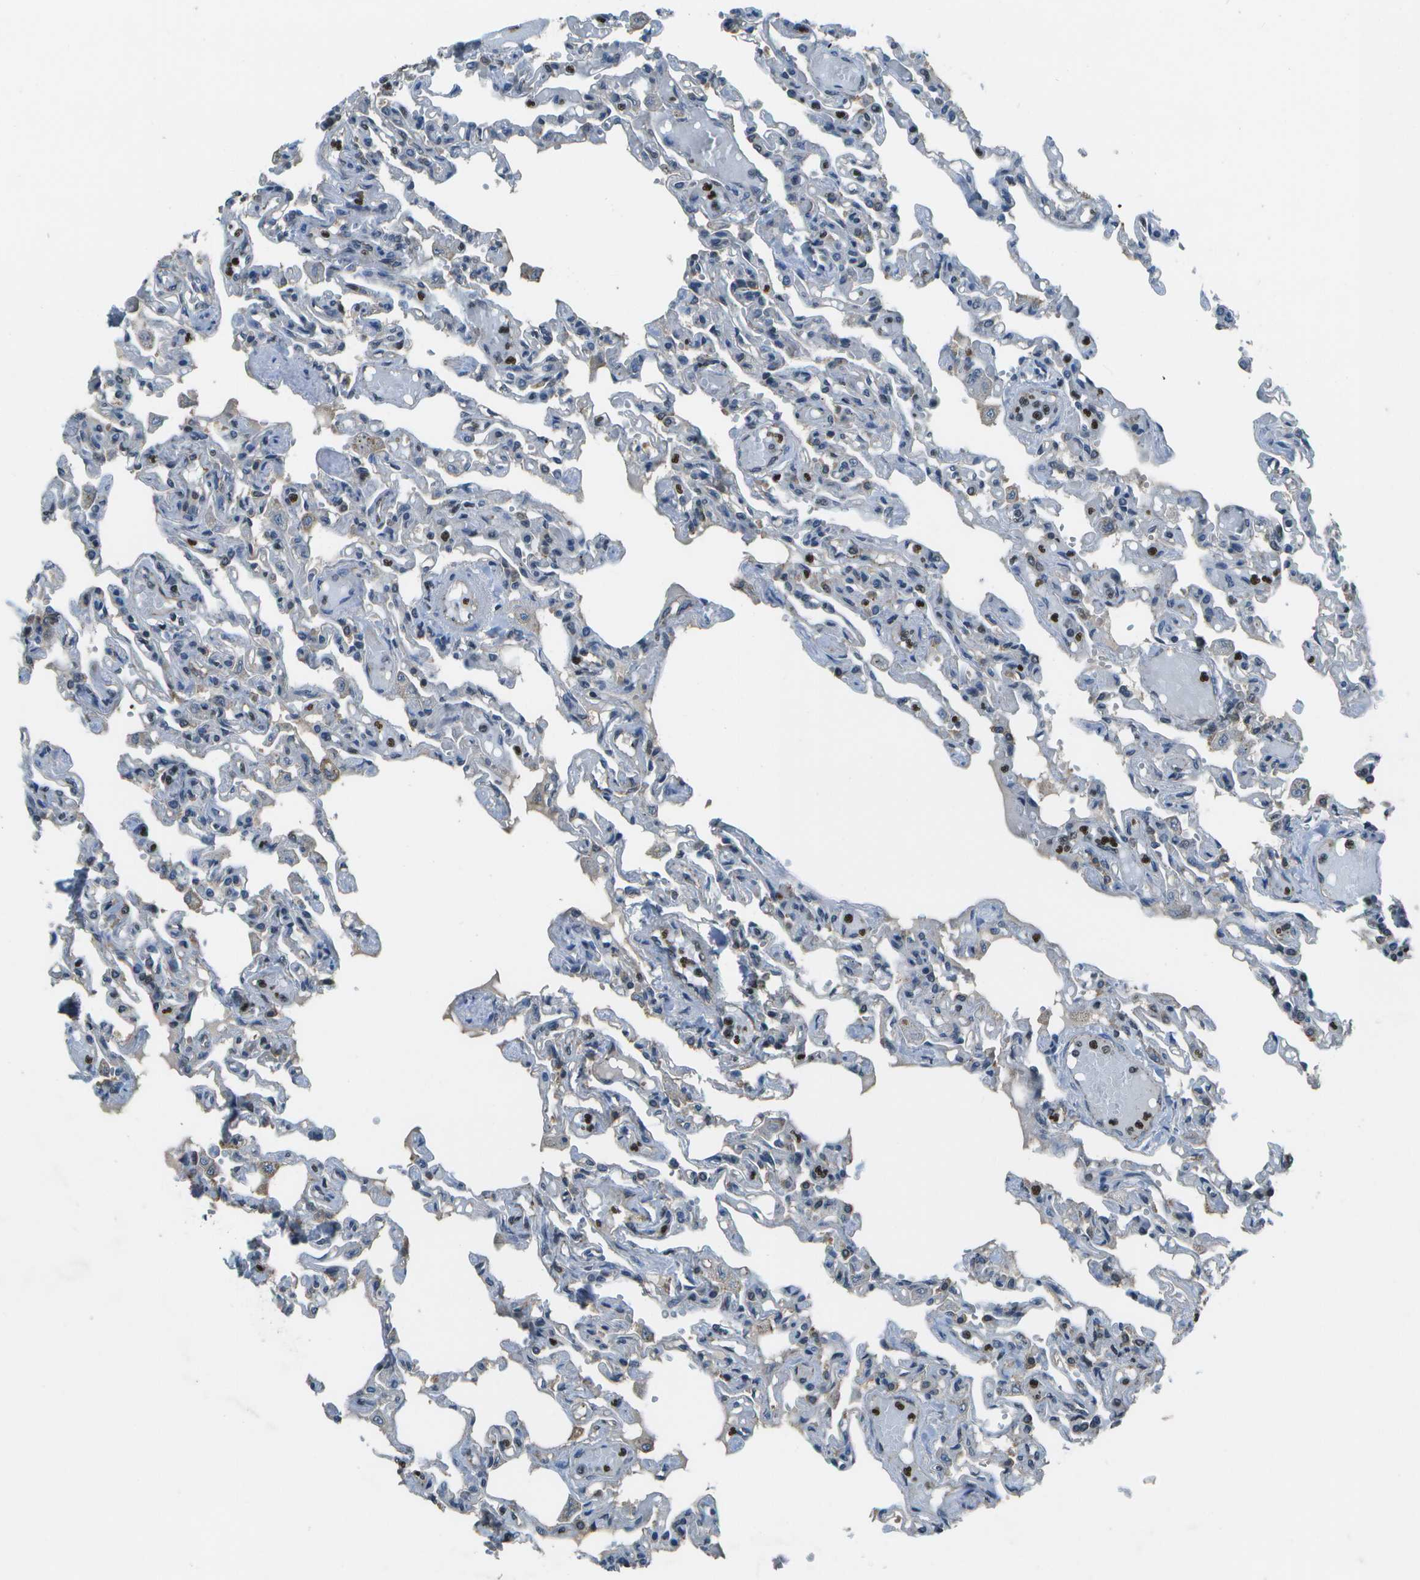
{"staining": {"intensity": "moderate", "quantity": "<25%", "location": "nuclear"}, "tissue": "lung", "cell_type": "Alveolar cells", "image_type": "normal", "snomed": [{"axis": "morphology", "description": "Normal tissue, NOS"}, {"axis": "topography", "description": "Lung"}], "caption": "DAB immunohistochemical staining of unremarkable human lung shows moderate nuclear protein staining in about <25% of alveolar cells. (brown staining indicates protein expression, while blue staining denotes nuclei).", "gene": "PDLIM1", "patient": {"sex": "male", "age": 21}}